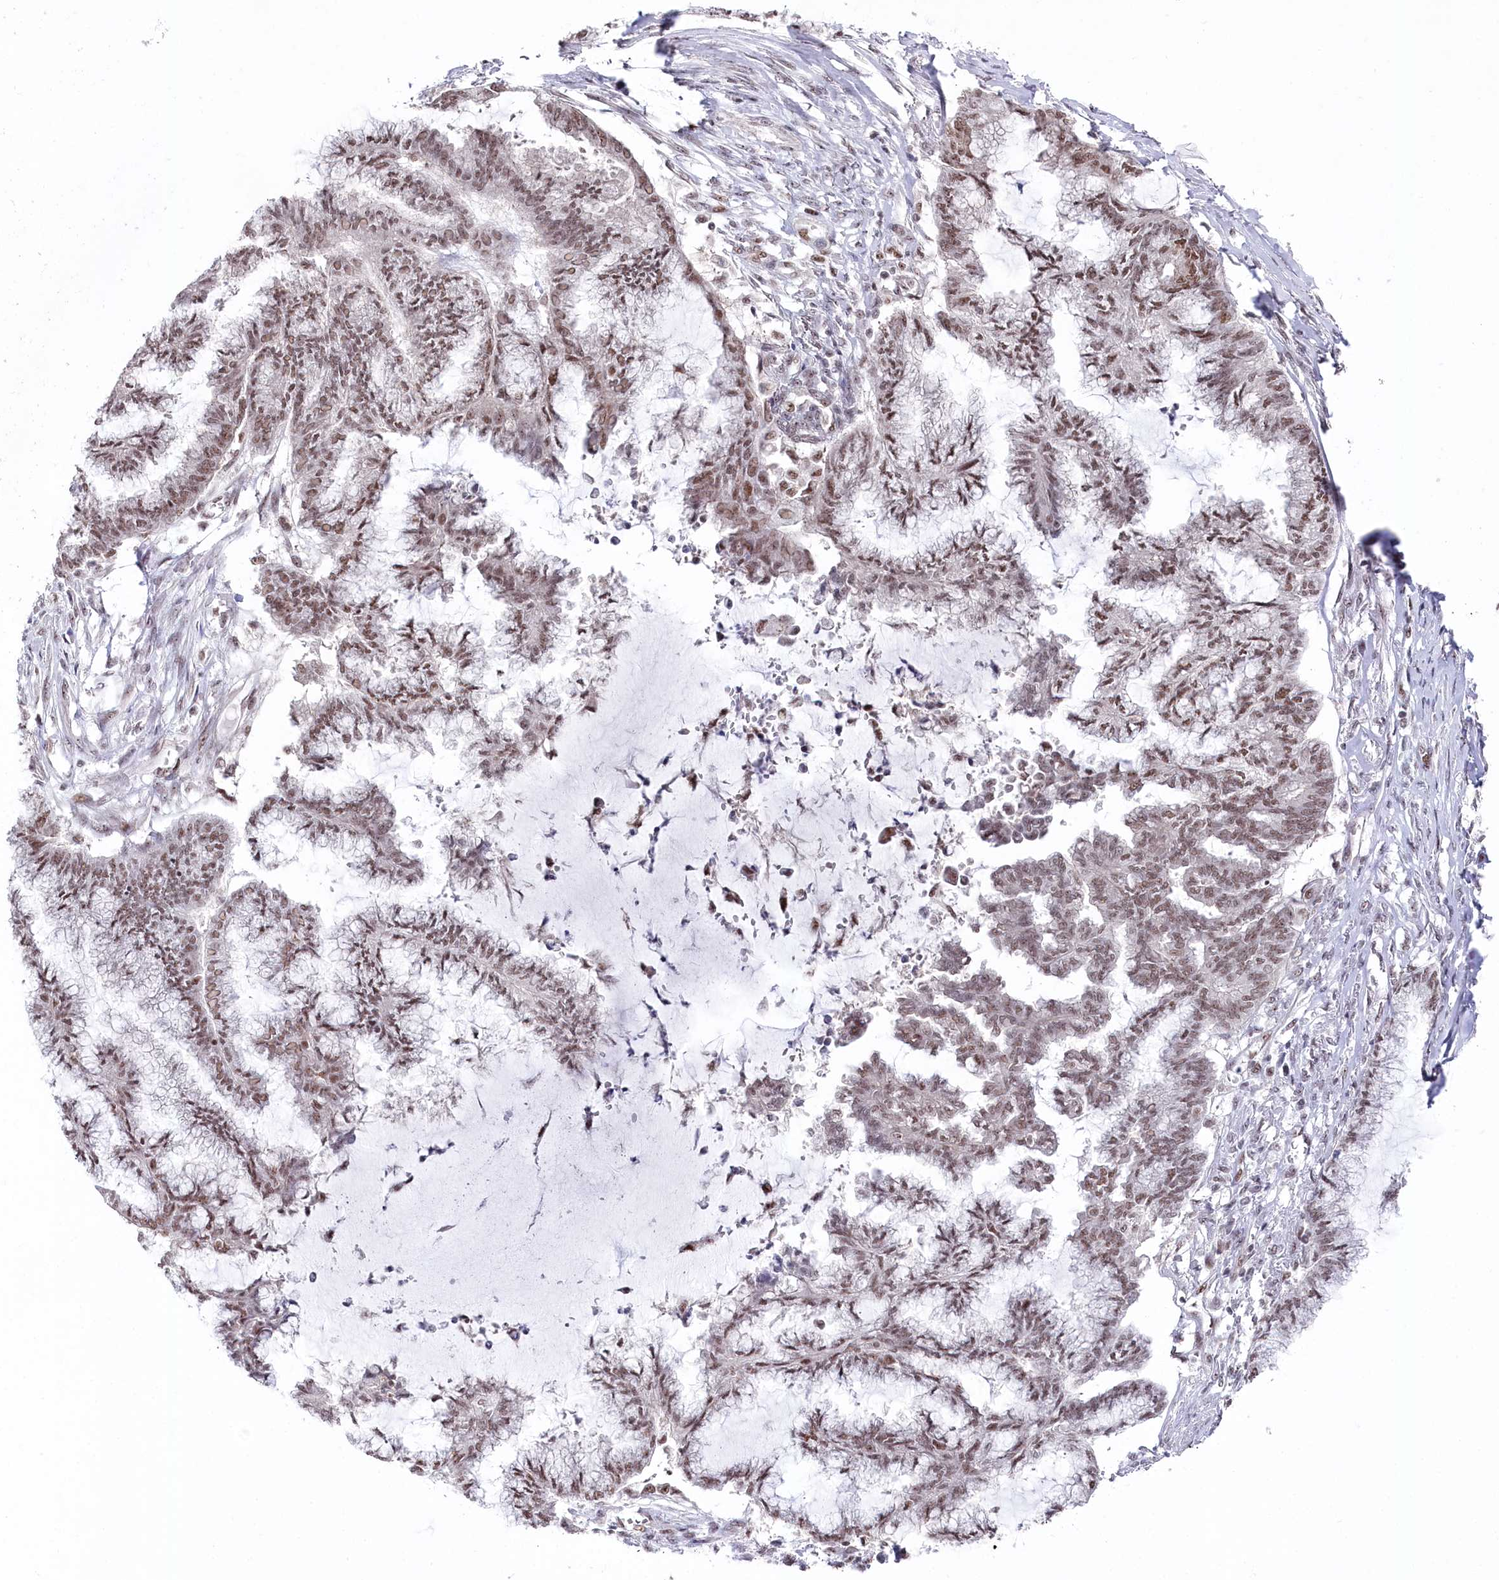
{"staining": {"intensity": "moderate", "quantity": ">75%", "location": "nuclear"}, "tissue": "endometrial cancer", "cell_type": "Tumor cells", "image_type": "cancer", "snomed": [{"axis": "morphology", "description": "Adenocarcinoma, NOS"}, {"axis": "topography", "description": "Endometrium"}], "caption": "Adenocarcinoma (endometrial) stained for a protein displays moderate nuclear positivity in tumor cells. (Brightfield microscopy of DAB IHC at high magnification).", "gene": "POLR2H", "patient": {"sex": "female", "age": 86}}